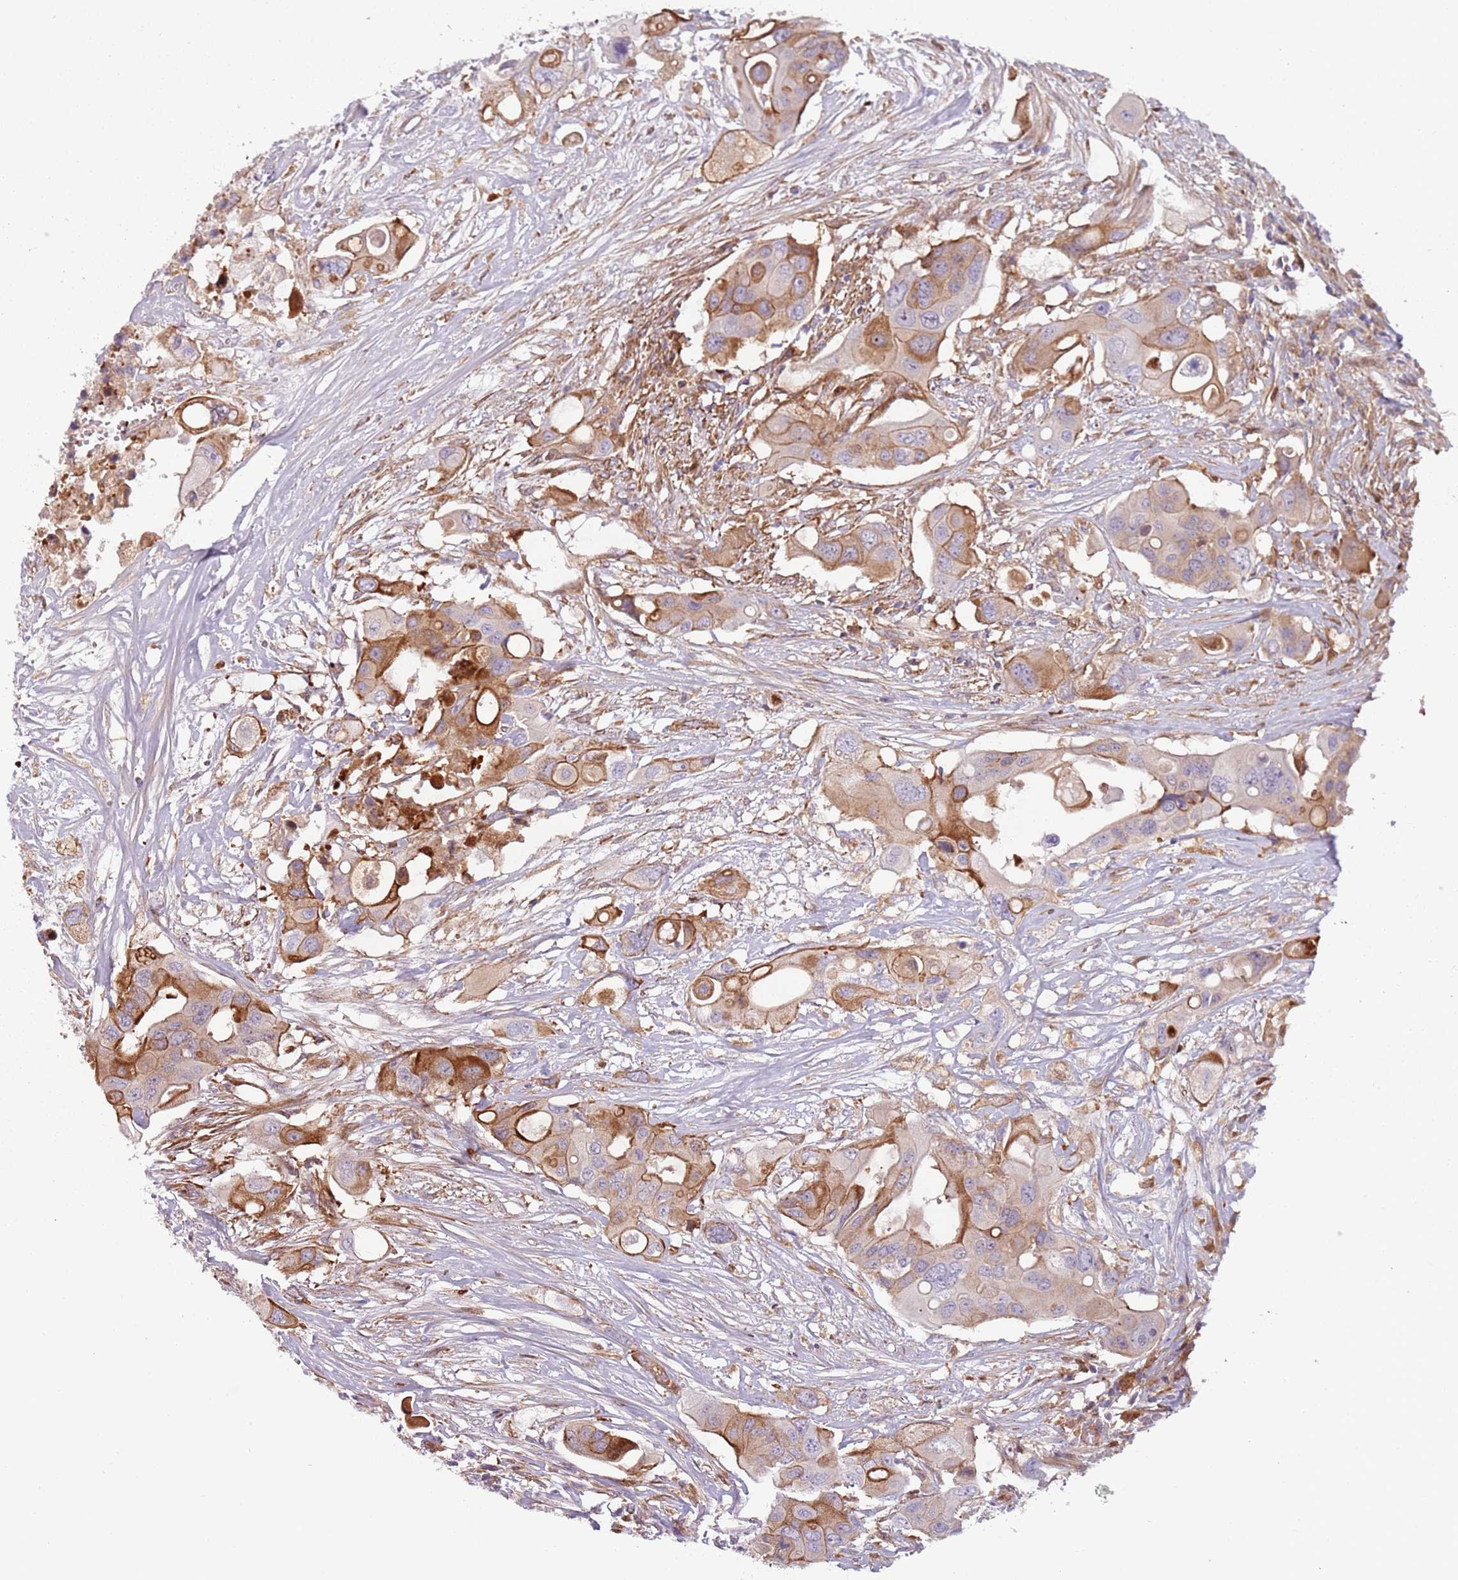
{"staining": {"intensity": "moderate", "quantity": ">75%", "location": "cytoplasmic/membranous"}, "tissue": "colorectal cancer", "cell_type": "Tumor cells", "image_type": "cancer", "snomed": [{"axis": "morphology", "description": "Adenocarcinoma, NOS"}, {"axis": "topography", "description": "Colon"}], "caption": "Colorectal cancer stained for a protein reveals moderate cytoplasmic/membranous positivity in tumor cells.", "gene": "NADK", "patient": {"sex": "male", "age": 77}}